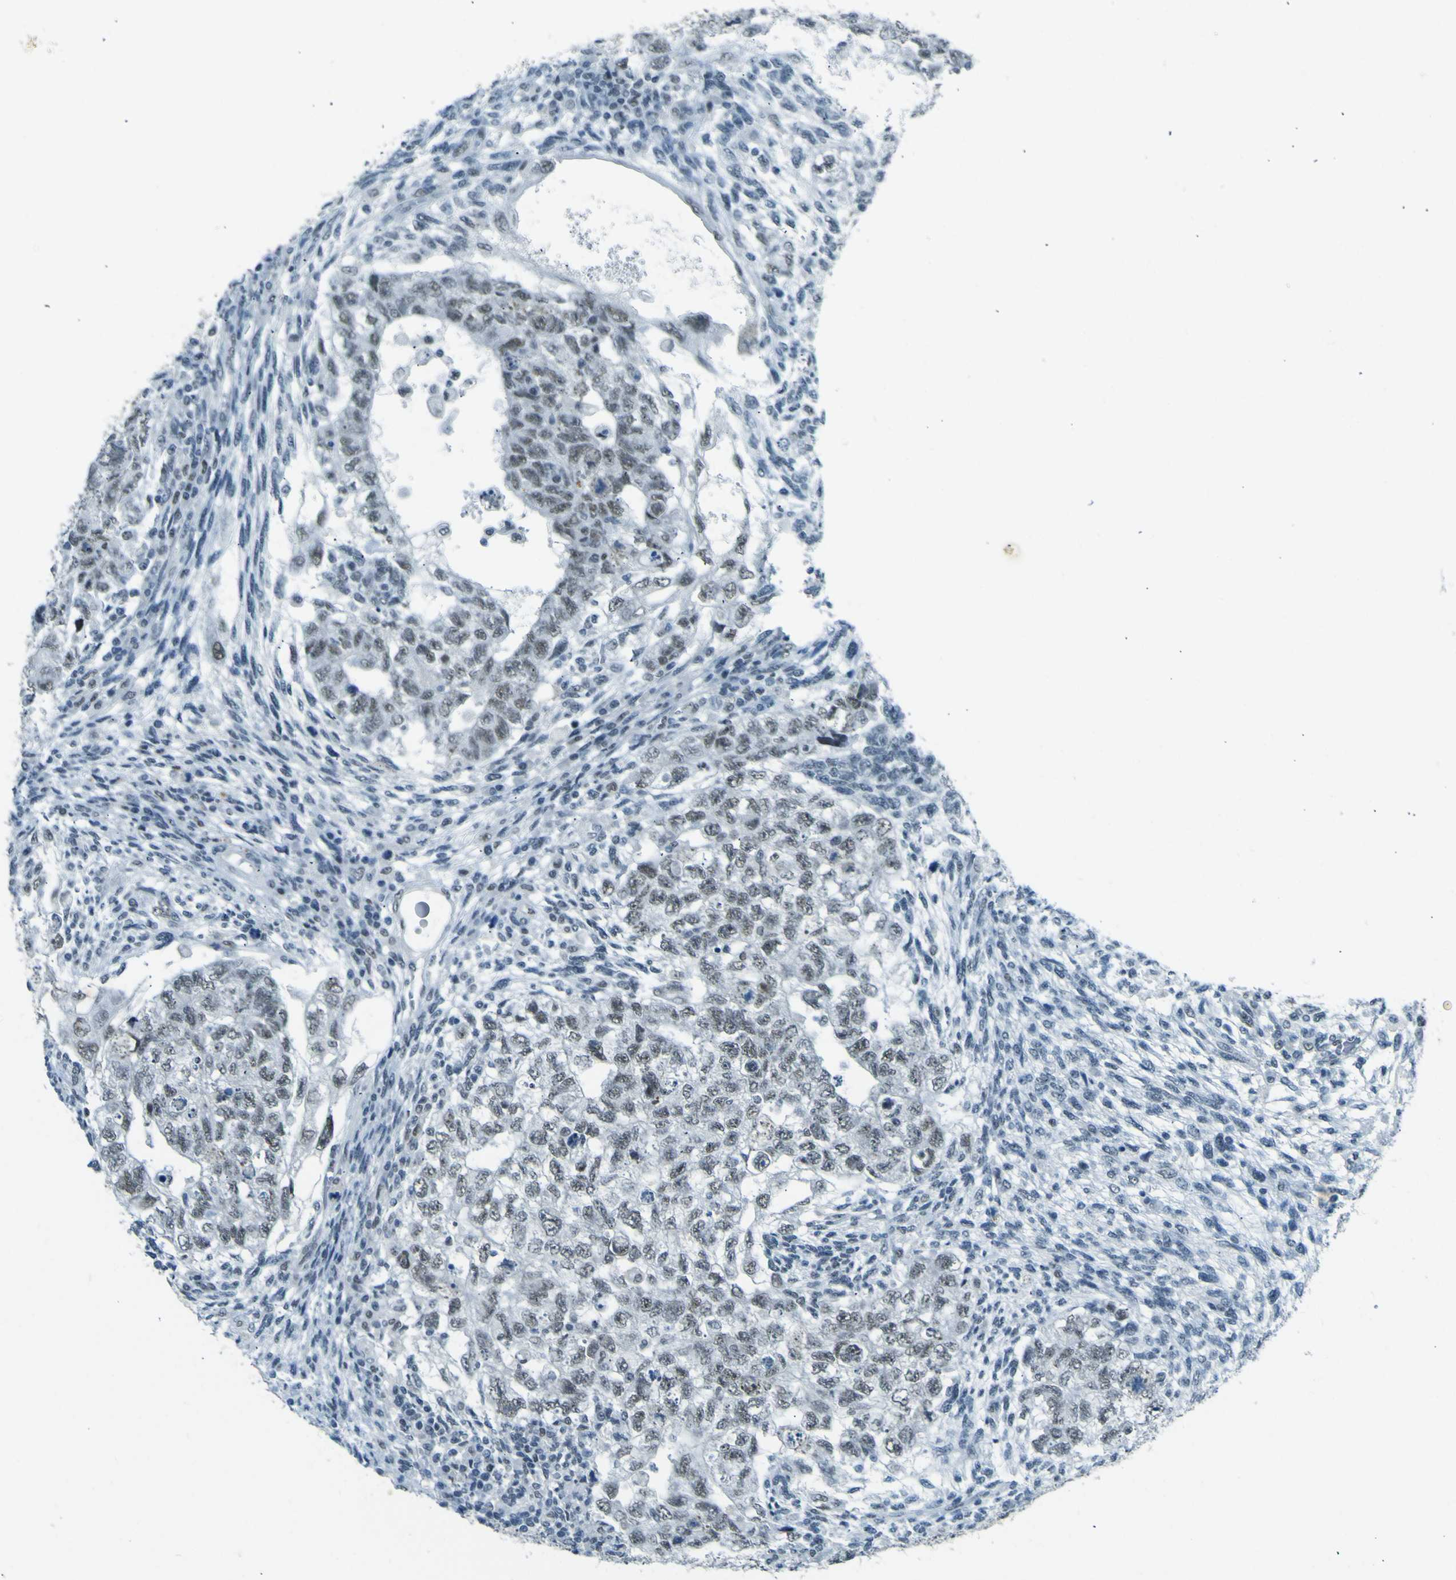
{"staining": {"intensity": "weak", "quantity": "<25%", "location": "nuclear"}, "tissue": "testis cancer", "cell_type": "Tumor cells", "image_type": "cancer", "snomed": [{"axis": "morphology", "description": "Normal tissue, NOS"}, {"axis": "morphology", "description": "Carcinoma, Embryonal, NOS"}, {"axis": "topography", "description": "Testis"}], "caption": "A histopathology image of embryonal carcinoma (testis) stained for a protein exhibits no brown staining in tumor cells.", "gene": "CEBPG", "patient": {"sex": "male", "age": 36}}